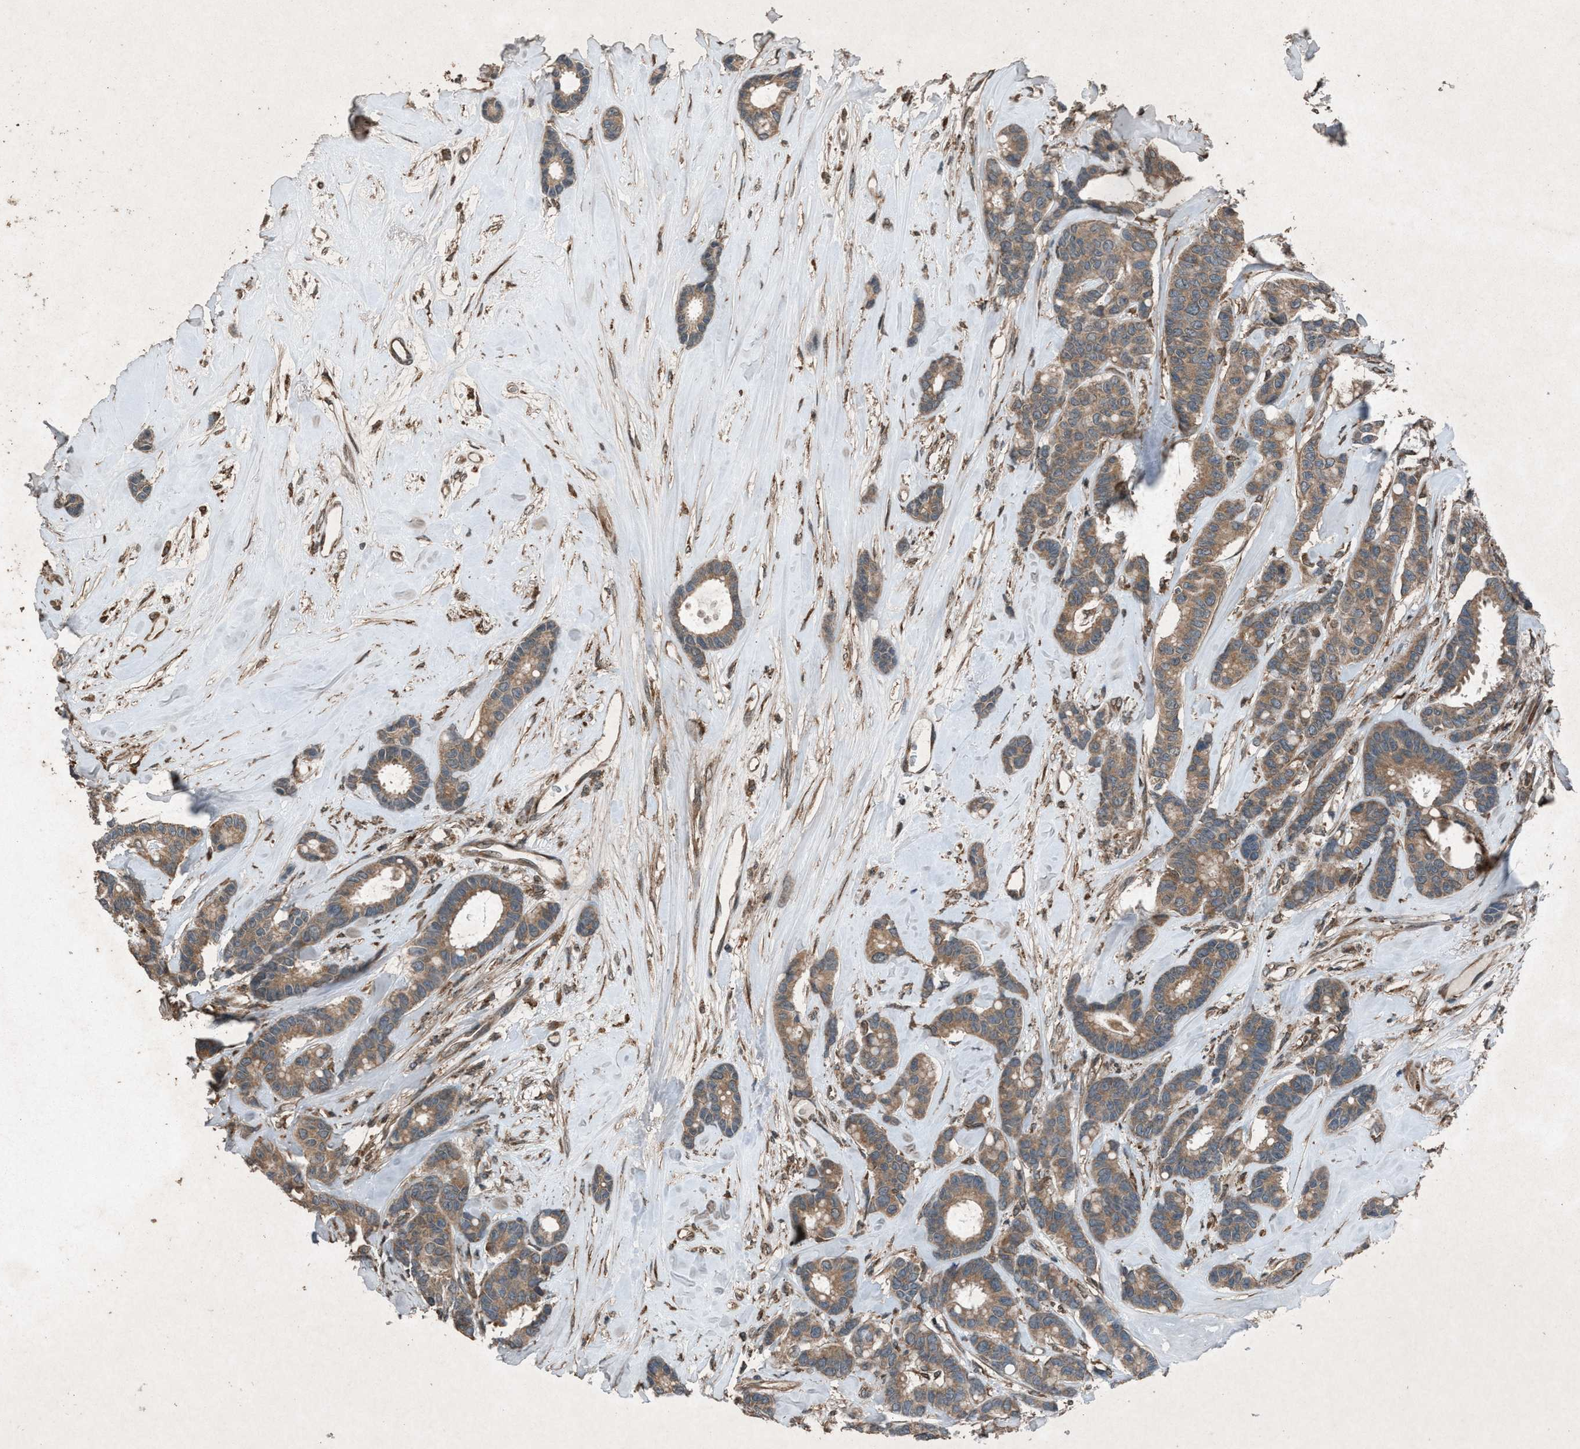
{"staining": {"intensity": "weak", "quantity": ">75%", "location": "cytoplasmic/membranous"}, "tissue": "breast cancer", "cell_type": "Tumor cells", "image_type": "cancer", "snomed": [{"axis": "morphology", "description": "Duct carcinoma"}, {"axis": "topography", "description": "Breast"}], "caption": "A low amount of weak cytoplasmic/membranous expression is identified in about >75% of tumor cells in breast infiltrating ductal carcinoma tissue. (DAB IHC, brown staining for protein, blue staining for nuclei).", "gene": "CALR", "patient": {"sex": "female", "age": 87}}